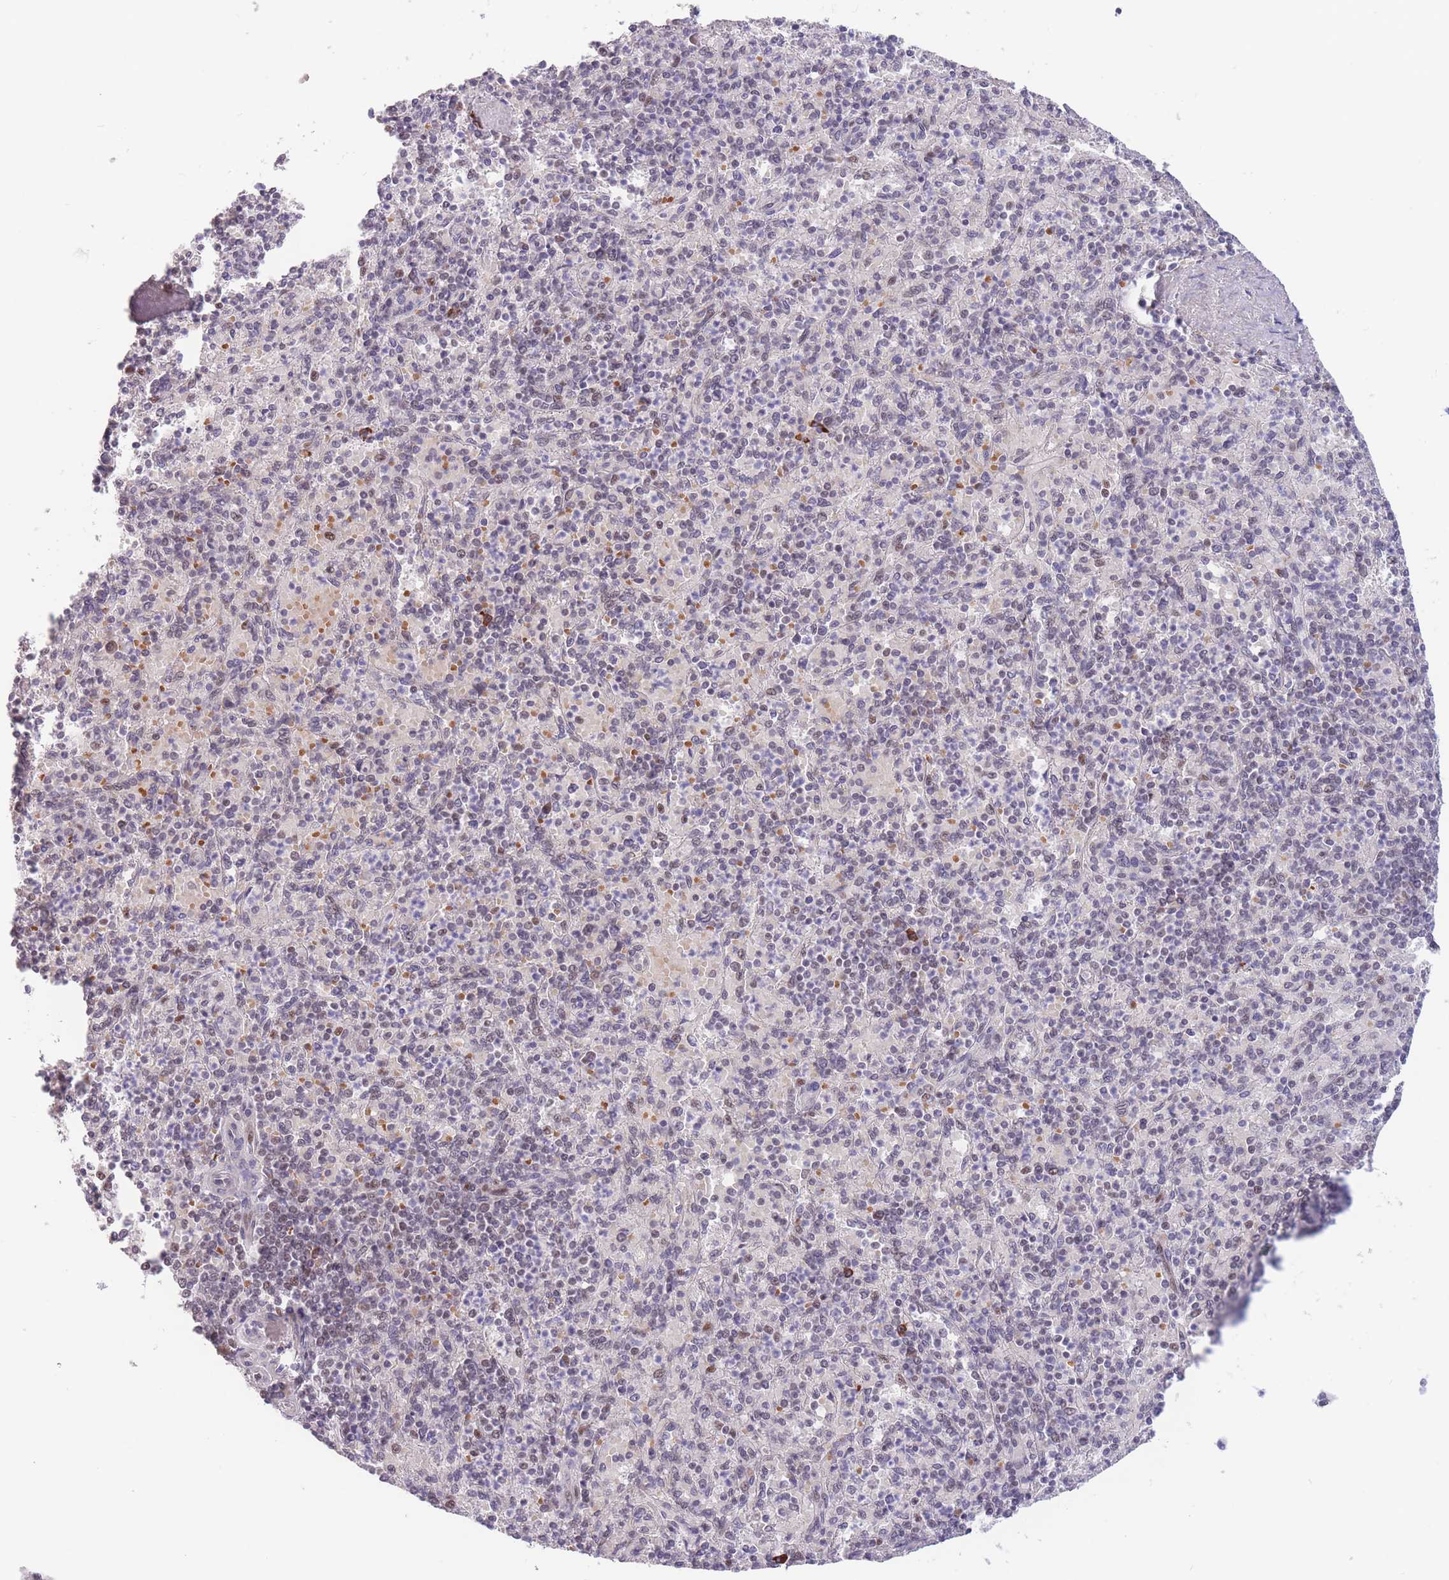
{"staining": {"intensity": "moderate", "quantity": "25%-75%", "location": "nuclear"}, "tissue": "spleen", "cell_type": "Cells in red pulp", "image_type": "normal", "snomed": [{"axis": "morphology", "description": "Normal tissue, NOS"}, {"axis": "topography", "description": "Spleen"}], "caption": "Protein staining of normal spleen displays moderate nuclear staining in about 25%-75% of cells in red pulp.", "gene": "SMAD9", "patient": {"sex": "male", "age": 82}}